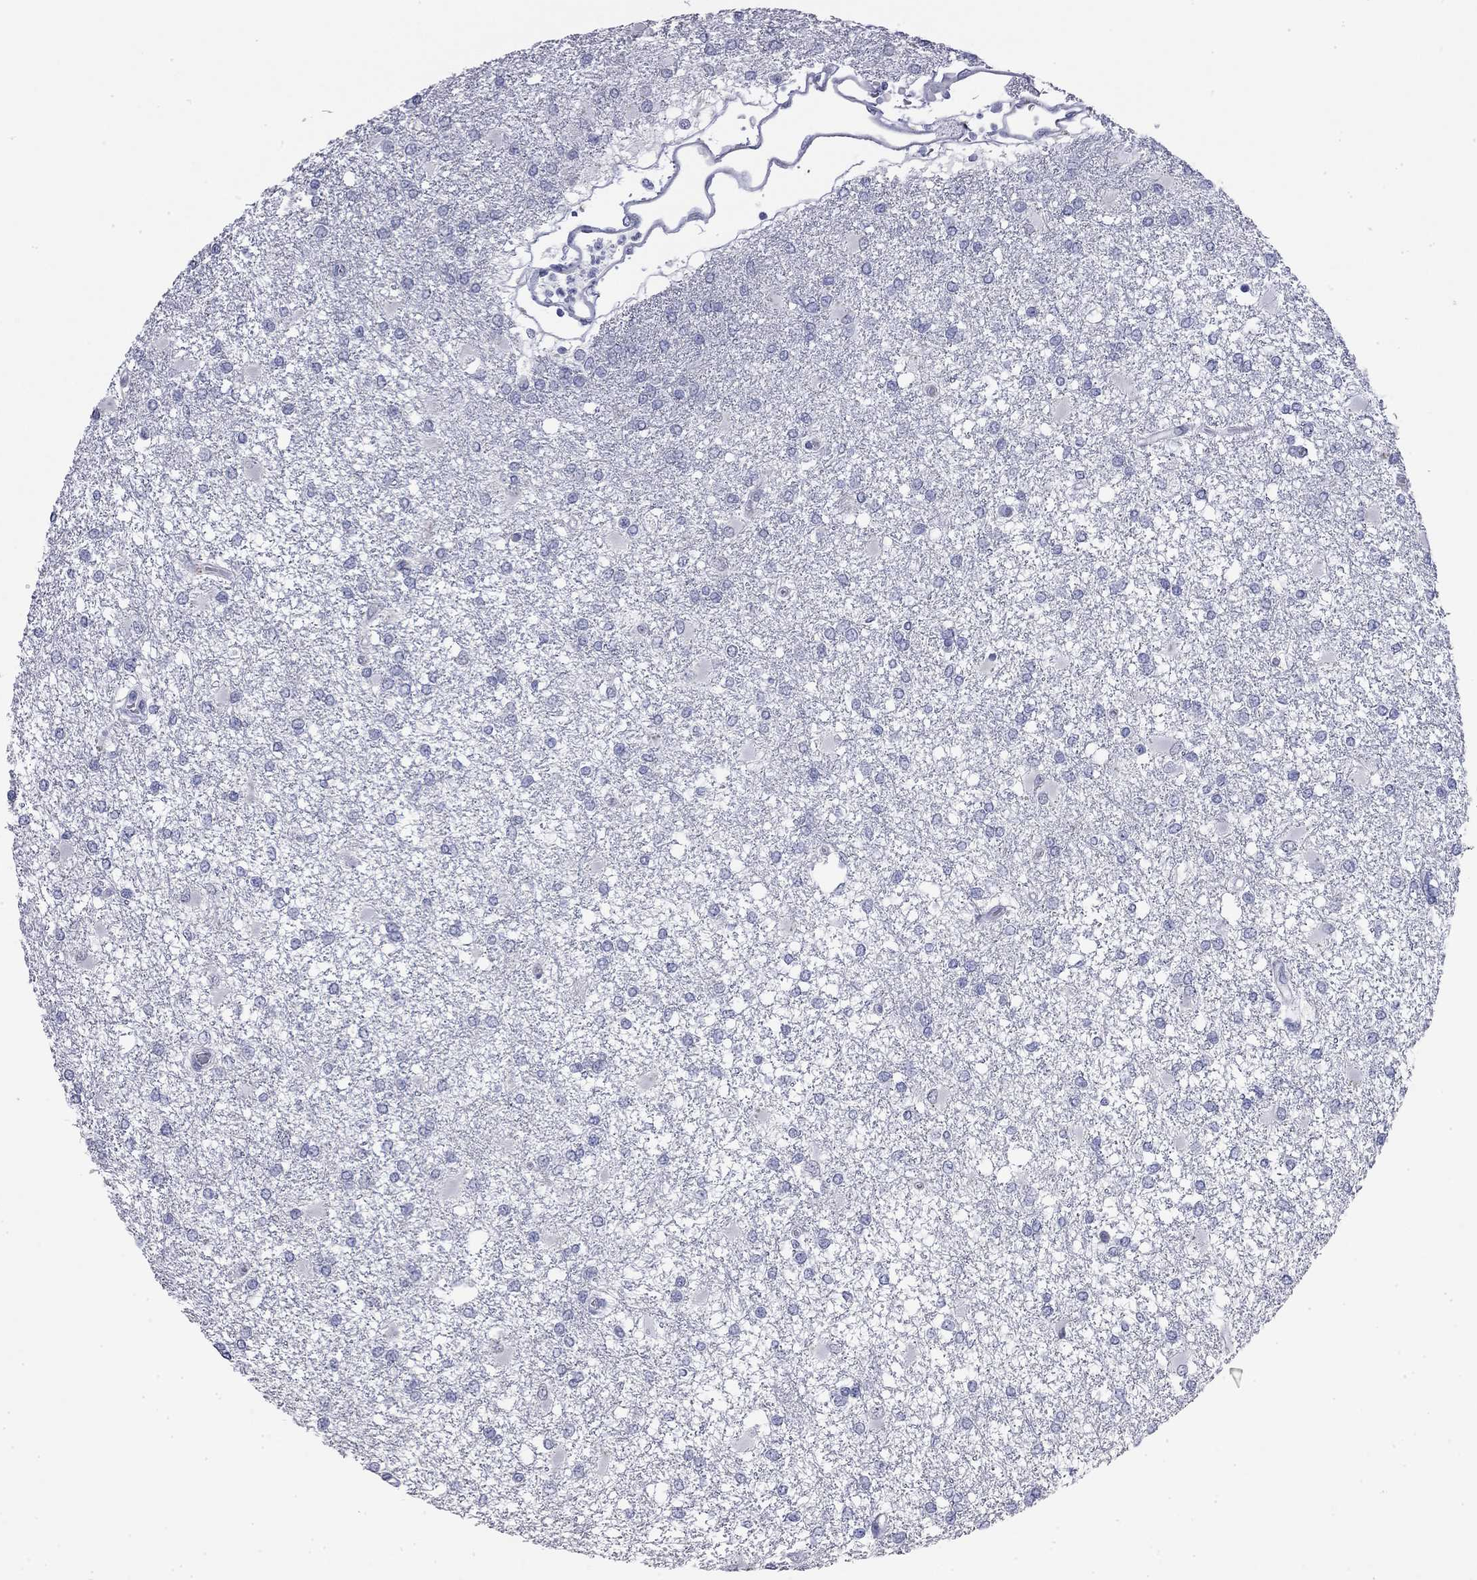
{"staining": {"intensity": "negative", "quantity": "none", "location": "none"}, "tissue": "glioma", "cell_type": "Tumor cells", "image_type": "cancer", "snomed": [{"axis": "morphology", "description": "Glioma, malignant, High grade"}, {"axis": "topography", "description": "Cerebral cortex"}], "caption": "The image shows no staining of tumor cells in malignant high-grade glioma.", "gene": "AK8", "patient": {"sex": "male", "age": 79}}